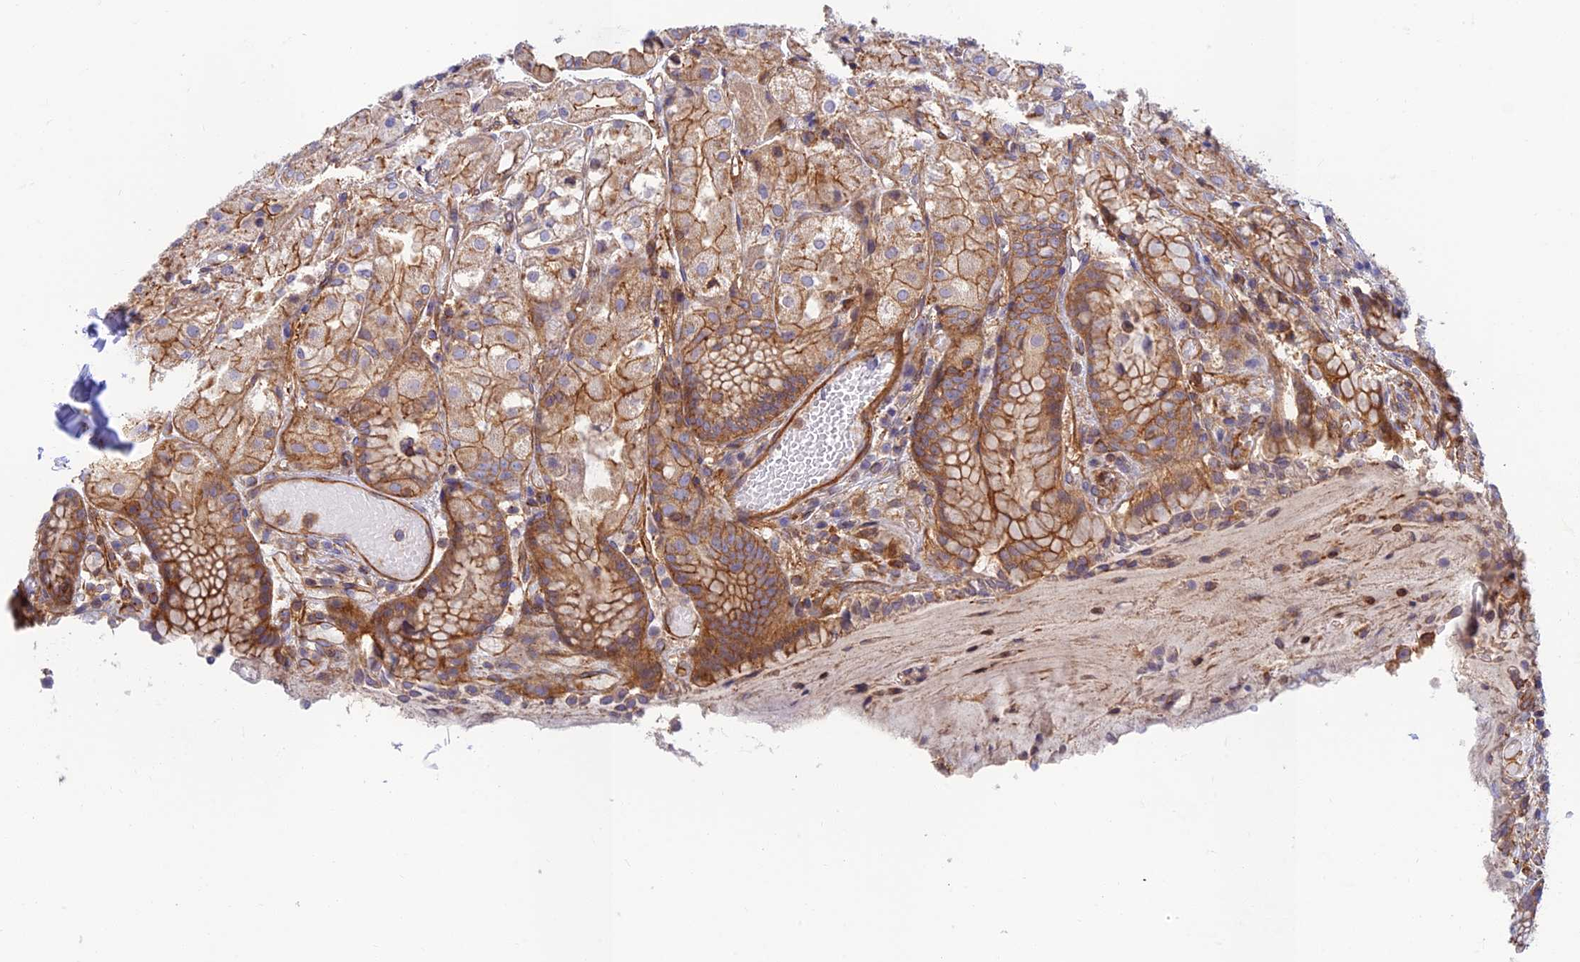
{"staining": {"intensity": "strong", "quantity": ">75%", "location": "cytoplasmic/membranous"}, "tissue": "stomach", "cell_type": "Glandular cells", "image_type": "normal", "snomed": [{"axis": "morphology", "description": "Normal tissue, NOS"}, {"axis": "topography", "description": "Stomach, upper"}], "caption": "Strong cytoplasmic/membranous expression is seen in approximately >75% of glandular cells in benign stomach.", "gene": "PPP1R12C", "patient": {"sex": "male", "age": 72}}